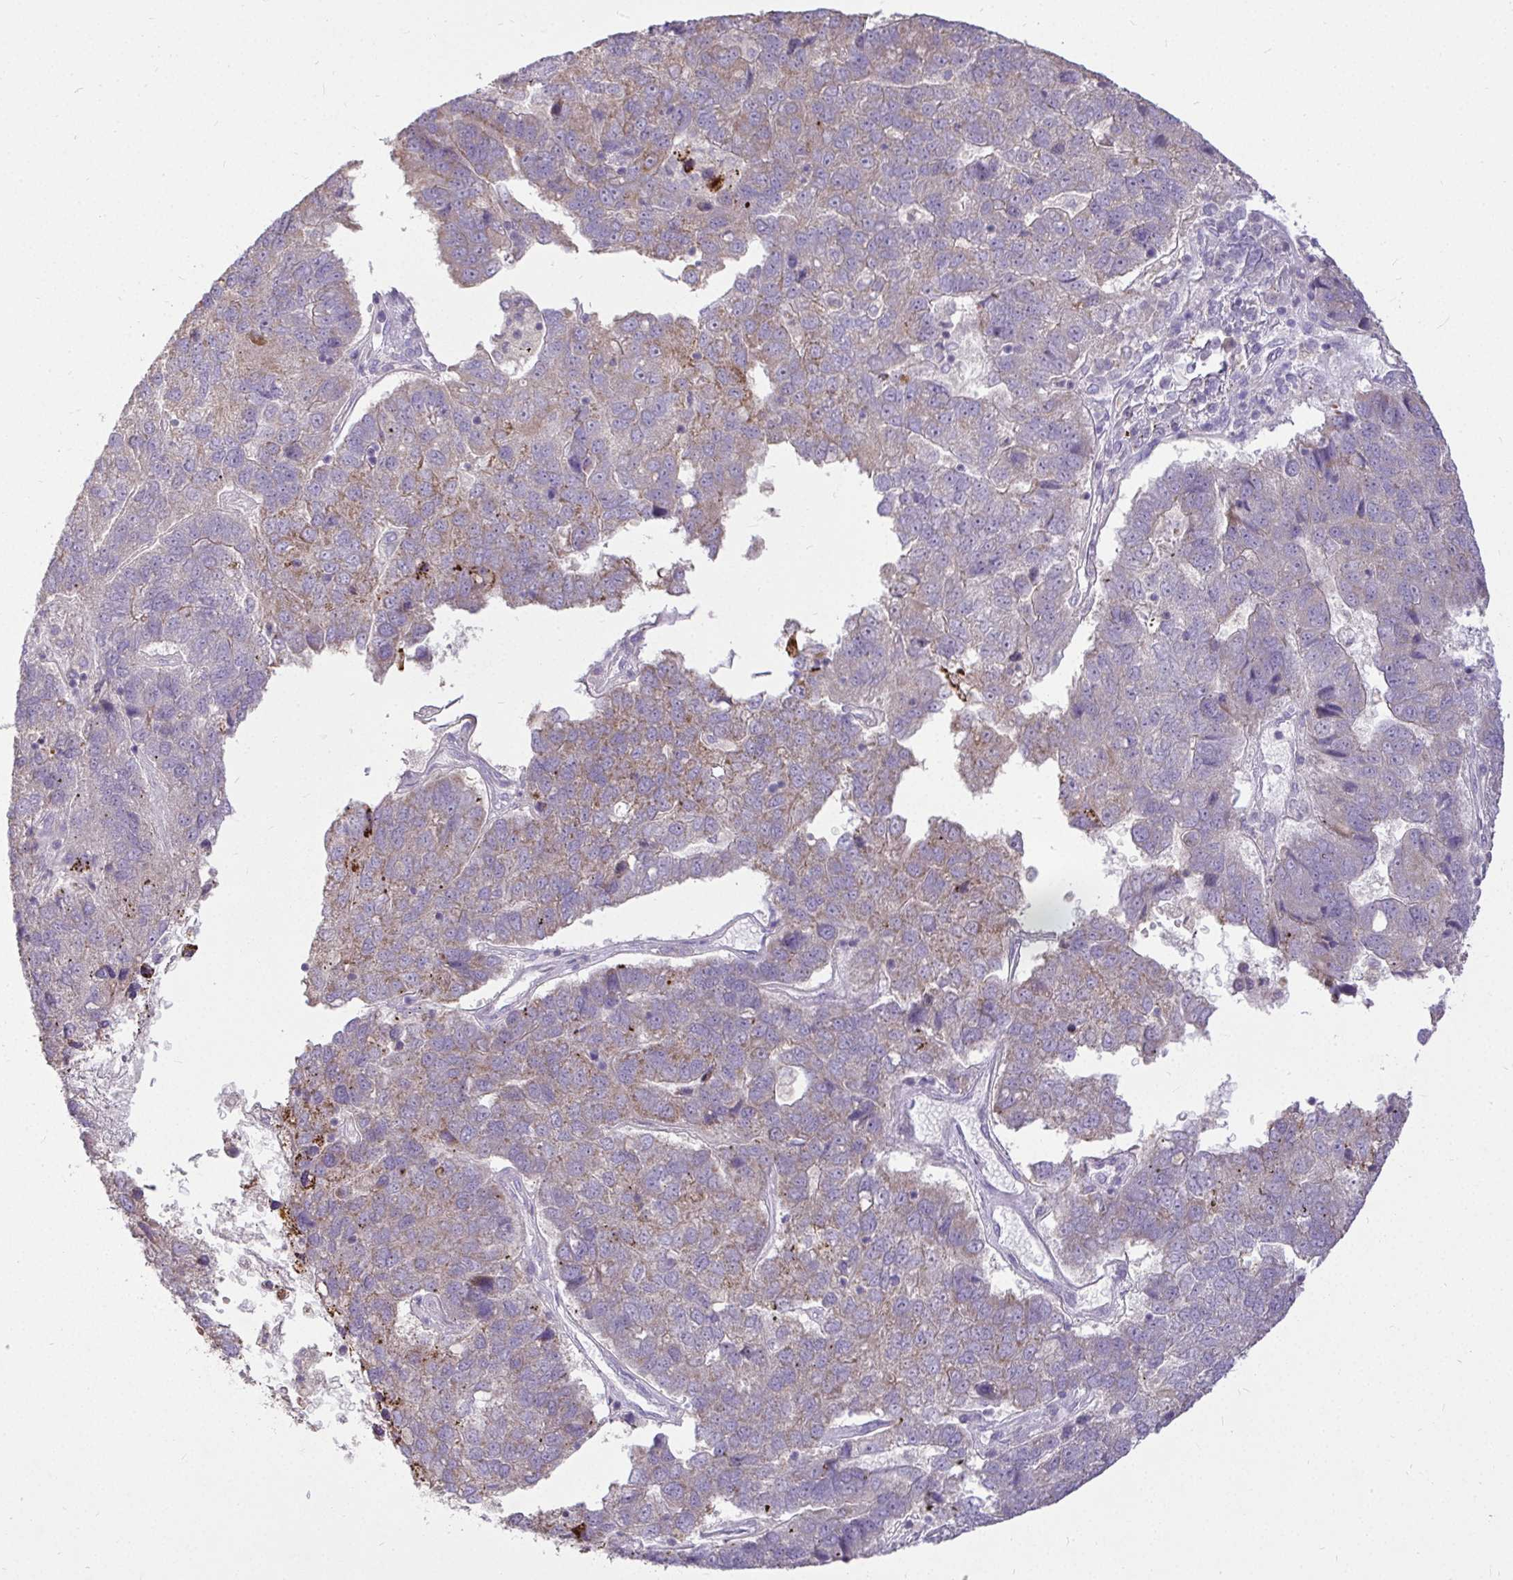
{"staining": {"intensity": "weak", "quantity": "25%-75%", "location": "cytoplasmic/membranous"}, "tissue": "pancreatic cancer", "cell_type": "Tumor cells", "image_type": "cancer", "snomed": [{"axis": "morphology", "description": "Adenocarcinoma, NOS"}, {"axis": "topography", "description": "Pancreas"}], "caption": "A brown stain shows weak cytoplasmic/membranous positivity of a protein in pancreatic cancer (adenocarcinoma) tumor cells.", "gene": "STRIP1", "patient": {"sex": "female", "age": 61}}